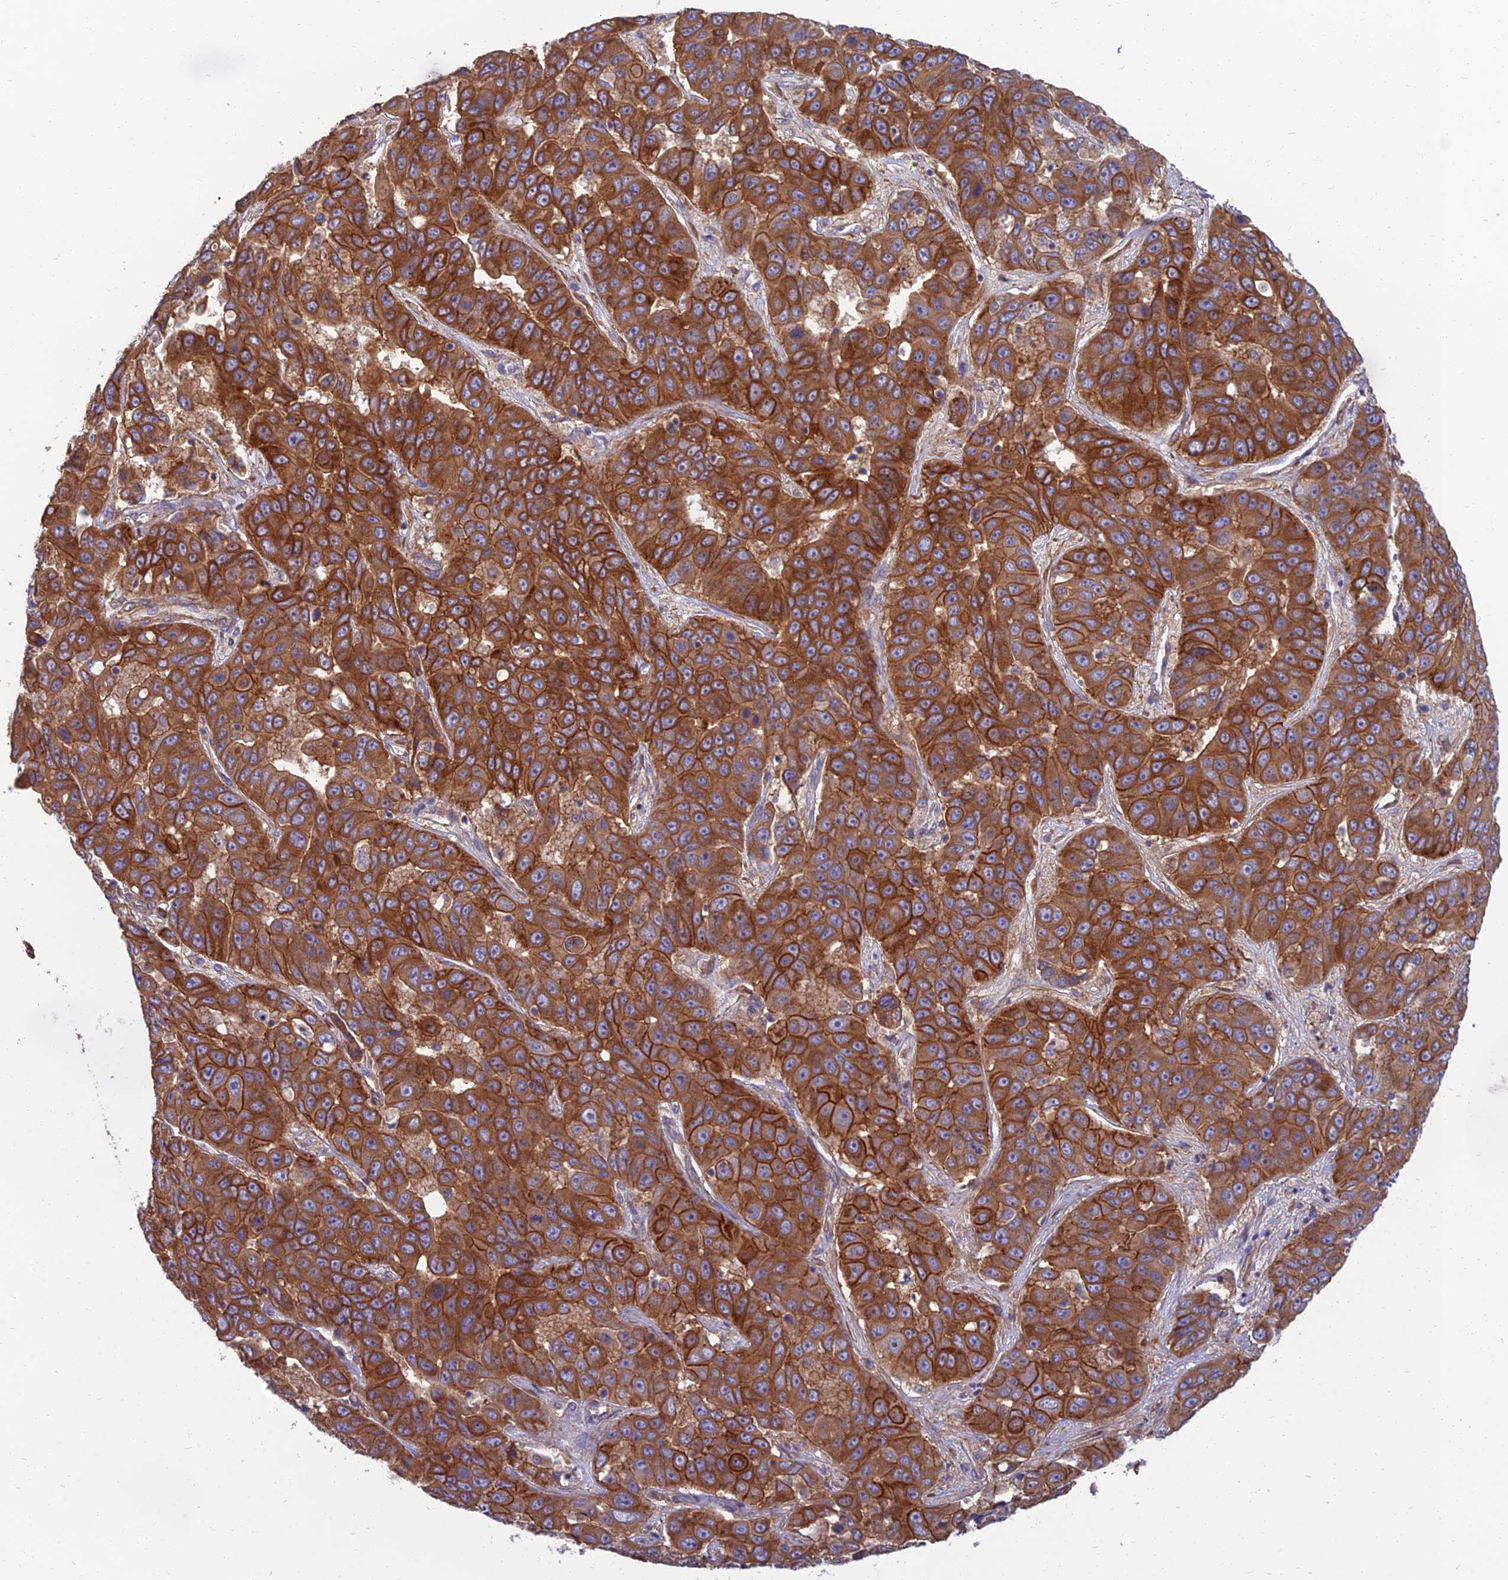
{"staining": {"intensity": "strong", "quantity": ">75%", "location": "cytoplasmic/membranous"}, "tissue": "liver cancer", "cell_type": "Tumor cells", "image_type": "cancer", "snomed": [{"axis": "morphology", "description": "Cholangiocarcinoma"}, {"axis": "topography", "description": "Liver"}], "caption": "DAB immunohistochemical staining of liver cholangiocarcinoma reveals strong cytoplasmic/membranous protein positivity in about >75% of tumor cells. (IHC, brightfield microscopy, high magnification).", "gene": "WDR24", "patient": {"sex": "female", "age": 52}}